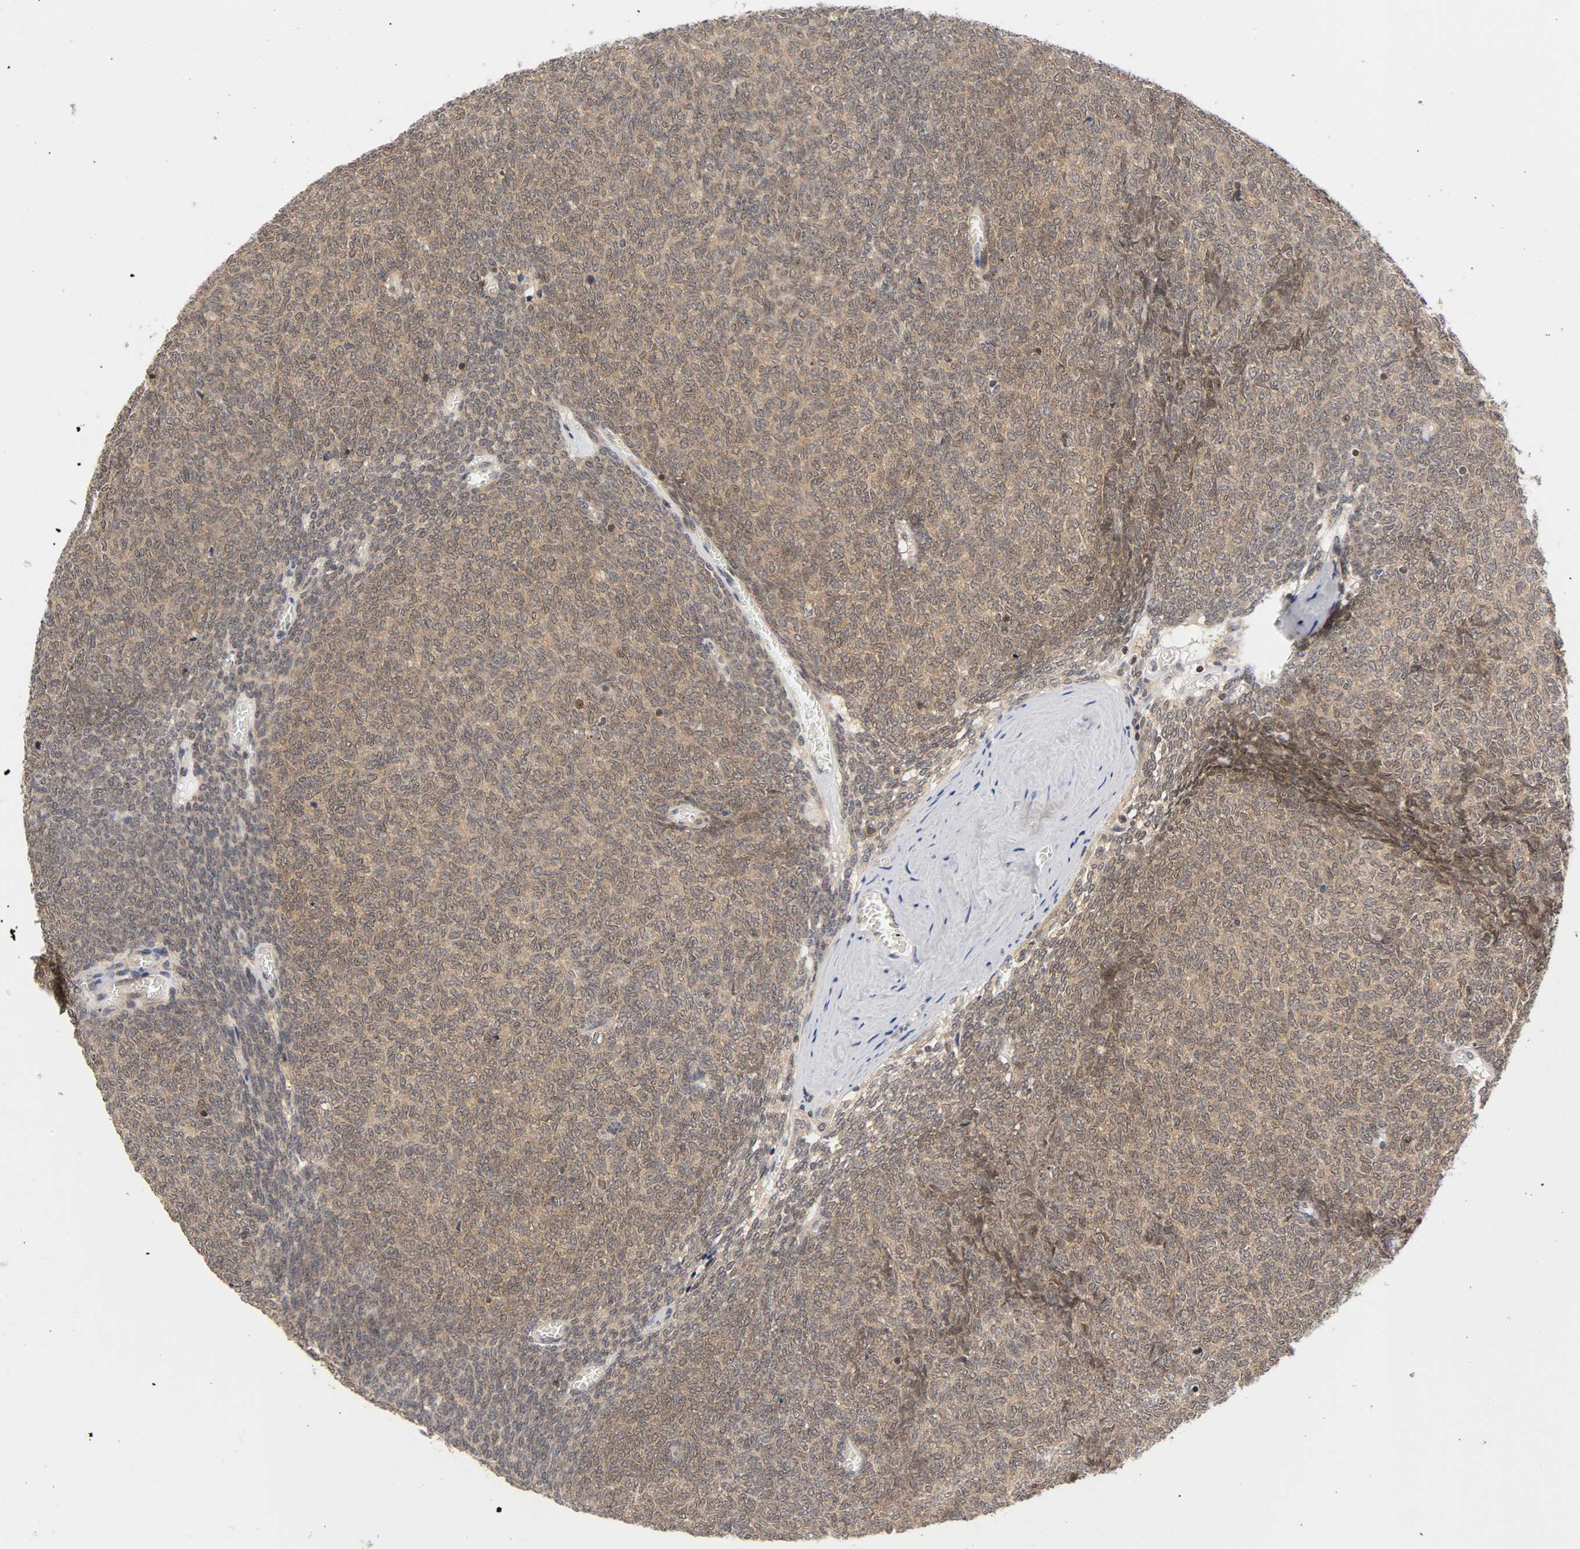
{"staining": {"intensity": "moderate", "quantity": ">75%", "location": "cytoplasmic/membranous,nuclear"}, "tissue": "renal cancer", "cell_type": "Tumor cells", "image_type": "cancer", "snomed": [{"axis": "morphology", "description": "Neoplasm, malignant, NOS"}, {"axis": "topography", "description": "Kidney"}], "caption": "Brown immunohistochemical staining in human renal cancer (malignant neoplasm) displays moderate cytoplasmic/membranous and nuclear expression in about >75% of tumor cells.", "gene": "UBE2M", "patient": {"sex": "male", "age": 28}}